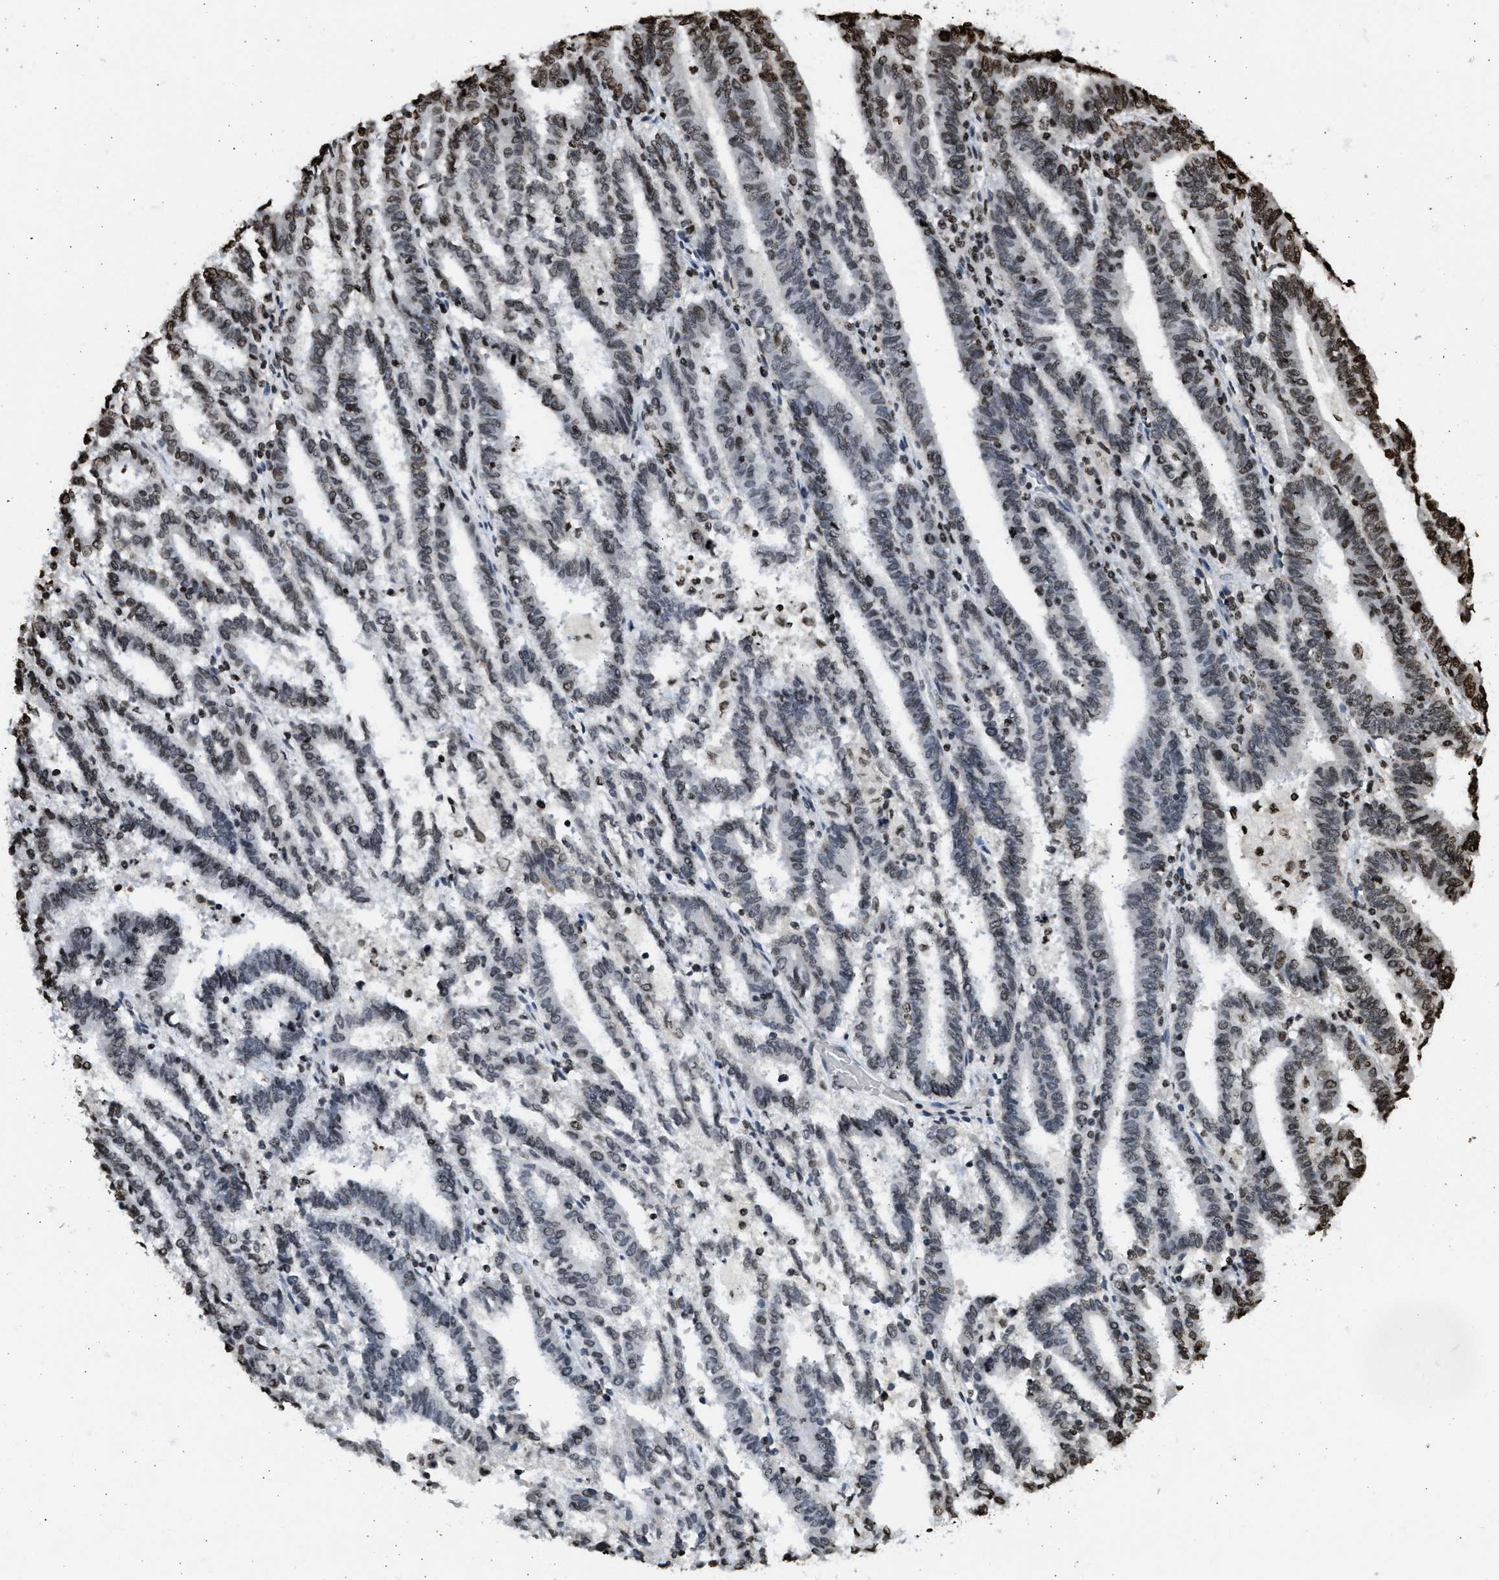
{"staining": {"intensity": "moderate", "quantity": "<25%", "location": "nuclear"}, "tissue": "endometrial cancer", "cell_type": "Tumor cells", "image_type": "cancer", "snomed": [{"axis": "morphology", "description": "Adenocarcinoma, NOS"}, {"axis": "topography", "description": "Uterus"}], "caption": "Immunohistochemical staining of human adenocarcinoma (endometrial) displays low levels of moderate nuclear protein staining in about <25% of tumor cells.", "gene": "RRAGC", "patient": {"sex": "female", "age": 83}}